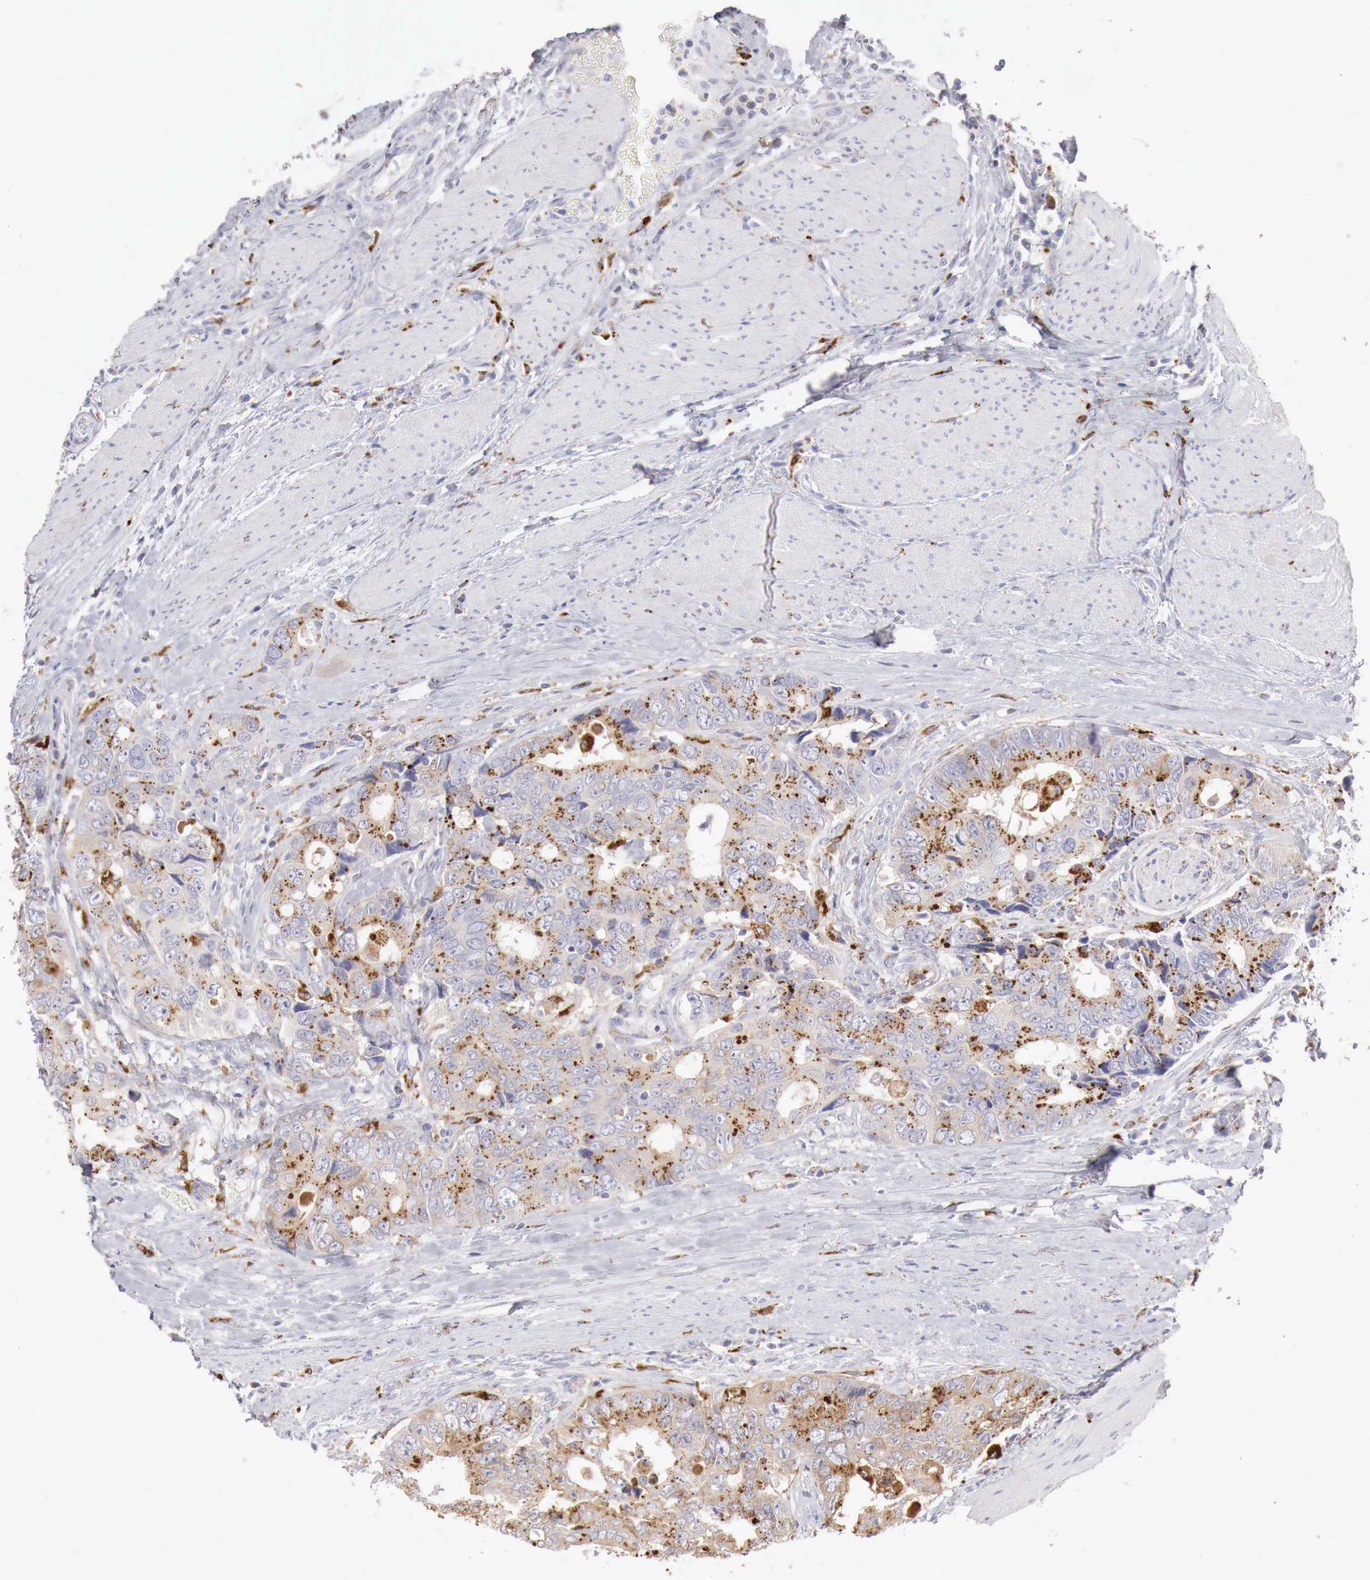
{"staining": {"intensity": "moderate", "quantity": "25%-75%", "location": "cytoplasmic/membranous"}, "tissue": "colorectal cancer", "cell_type": "Tumor cells", "image_type": "cancer", "snomed": [{"axis": "morphology", "description": "Adenocarcinoma, NOS"}, {"axis": "topography", "description": "Rectum"}], "caption": "The histopathology image shows immunohistochemical staining of adenocarcinoma (colorectal). There is moderate cytoplasmic/membranous positivity is seen in about 25%-75% of tumor cells. The staining is performed using DAB (3,3'-diaminobenzidine) brown chromogen to label protein expression. The nuclei are counter-stained blue using hematoxylin.", "gene": "GLA", "patient": {"sex": "female", "age": 67}}